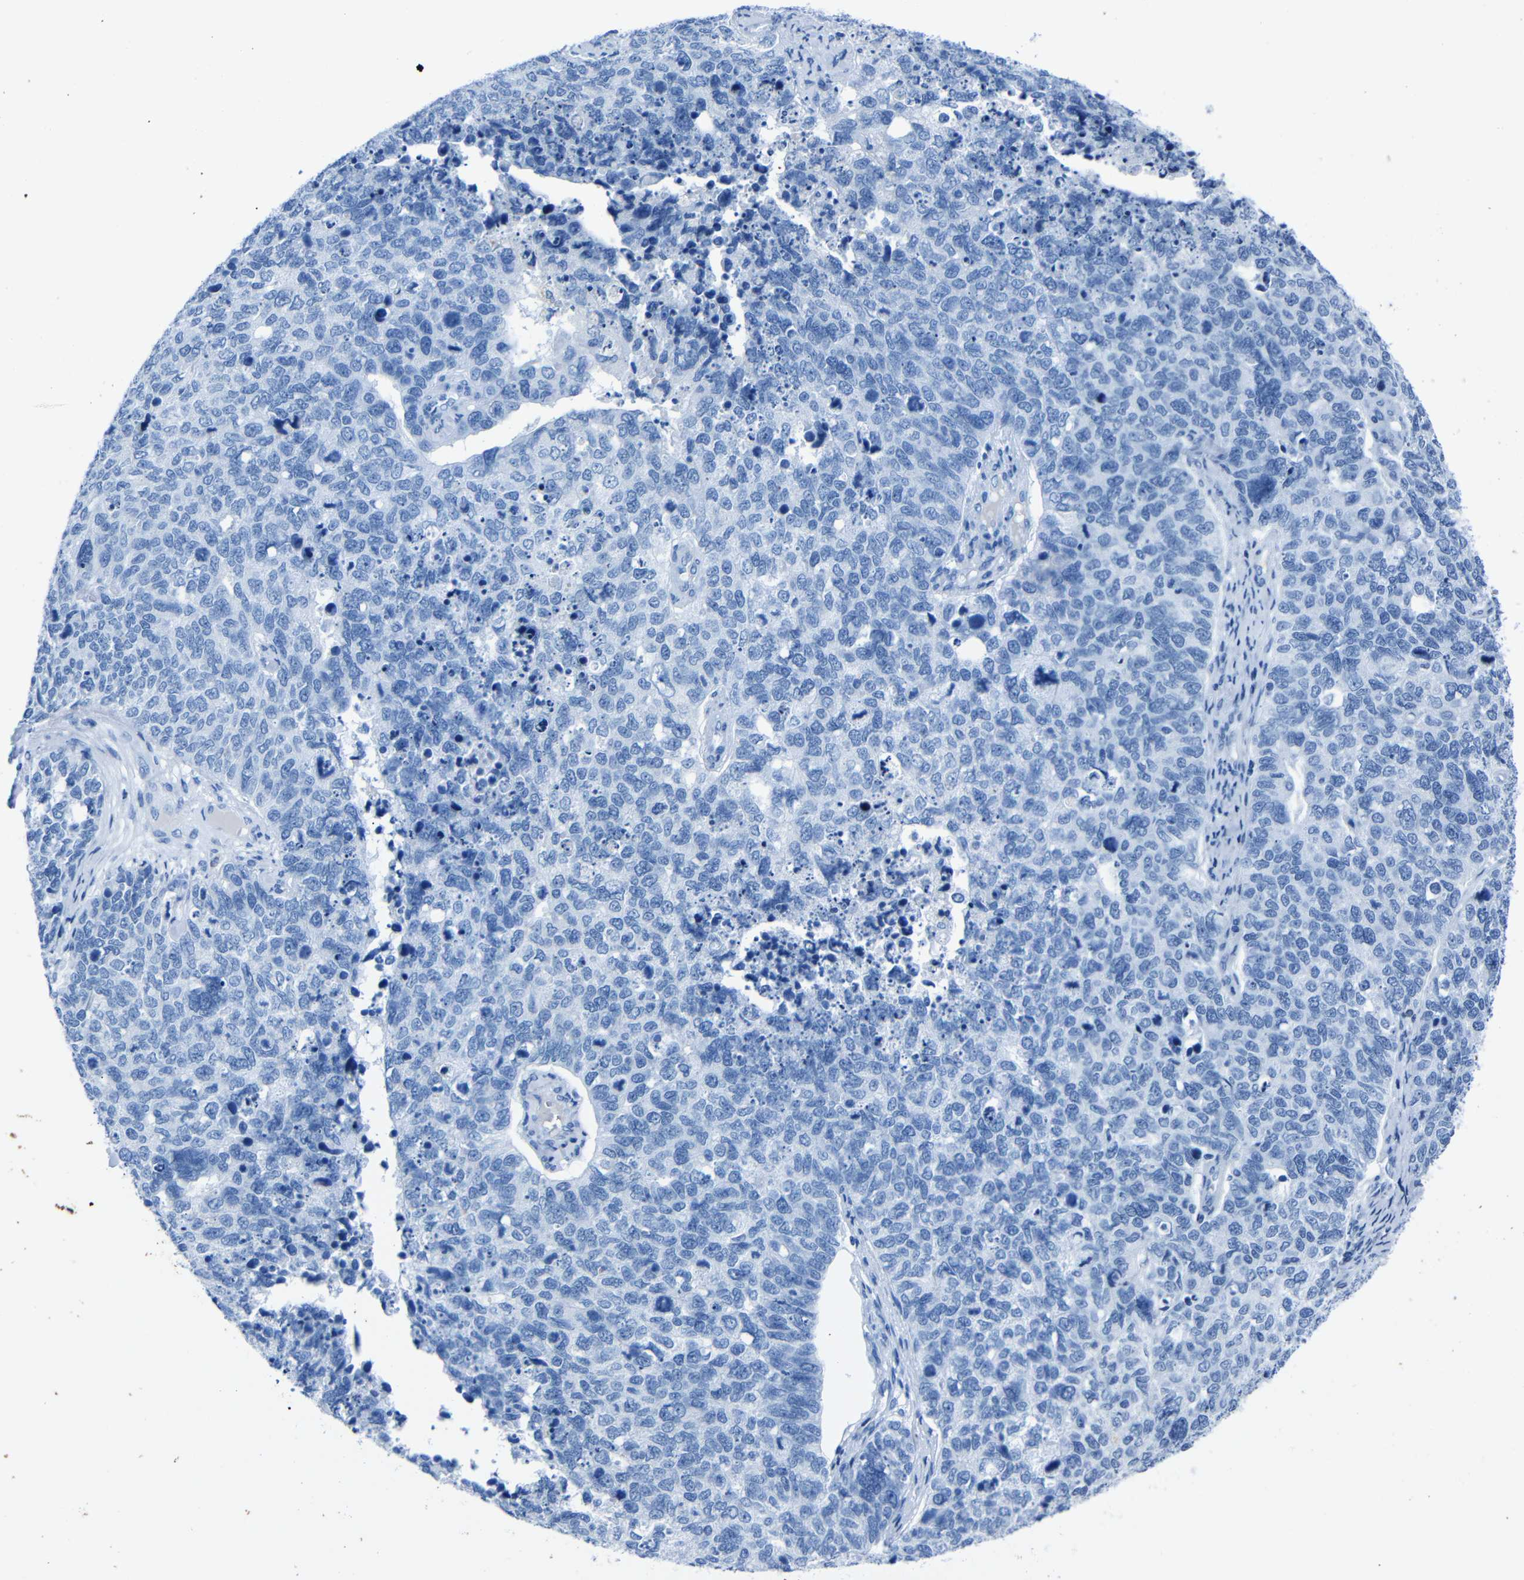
{"staining": {"intensity": "negative", "quantity": "none", "location": "none"}, "tissue": "cervical cancer", "cell_type": "Tumor cells", "image_type": "cancer", "snomed": [{"axis": "morphology", "description": "Squamous cell carcinoma, NOS"}, {"axis": "topography", "description": "Cervix"}], "caption": "A micrograph of human squamous cell carcinoma (cervical) is negative for staining in tumor cells. (DAB IHC, high magnification).", "gene": "CLDN11", "patient": {"sex": "female", "age": 63}}